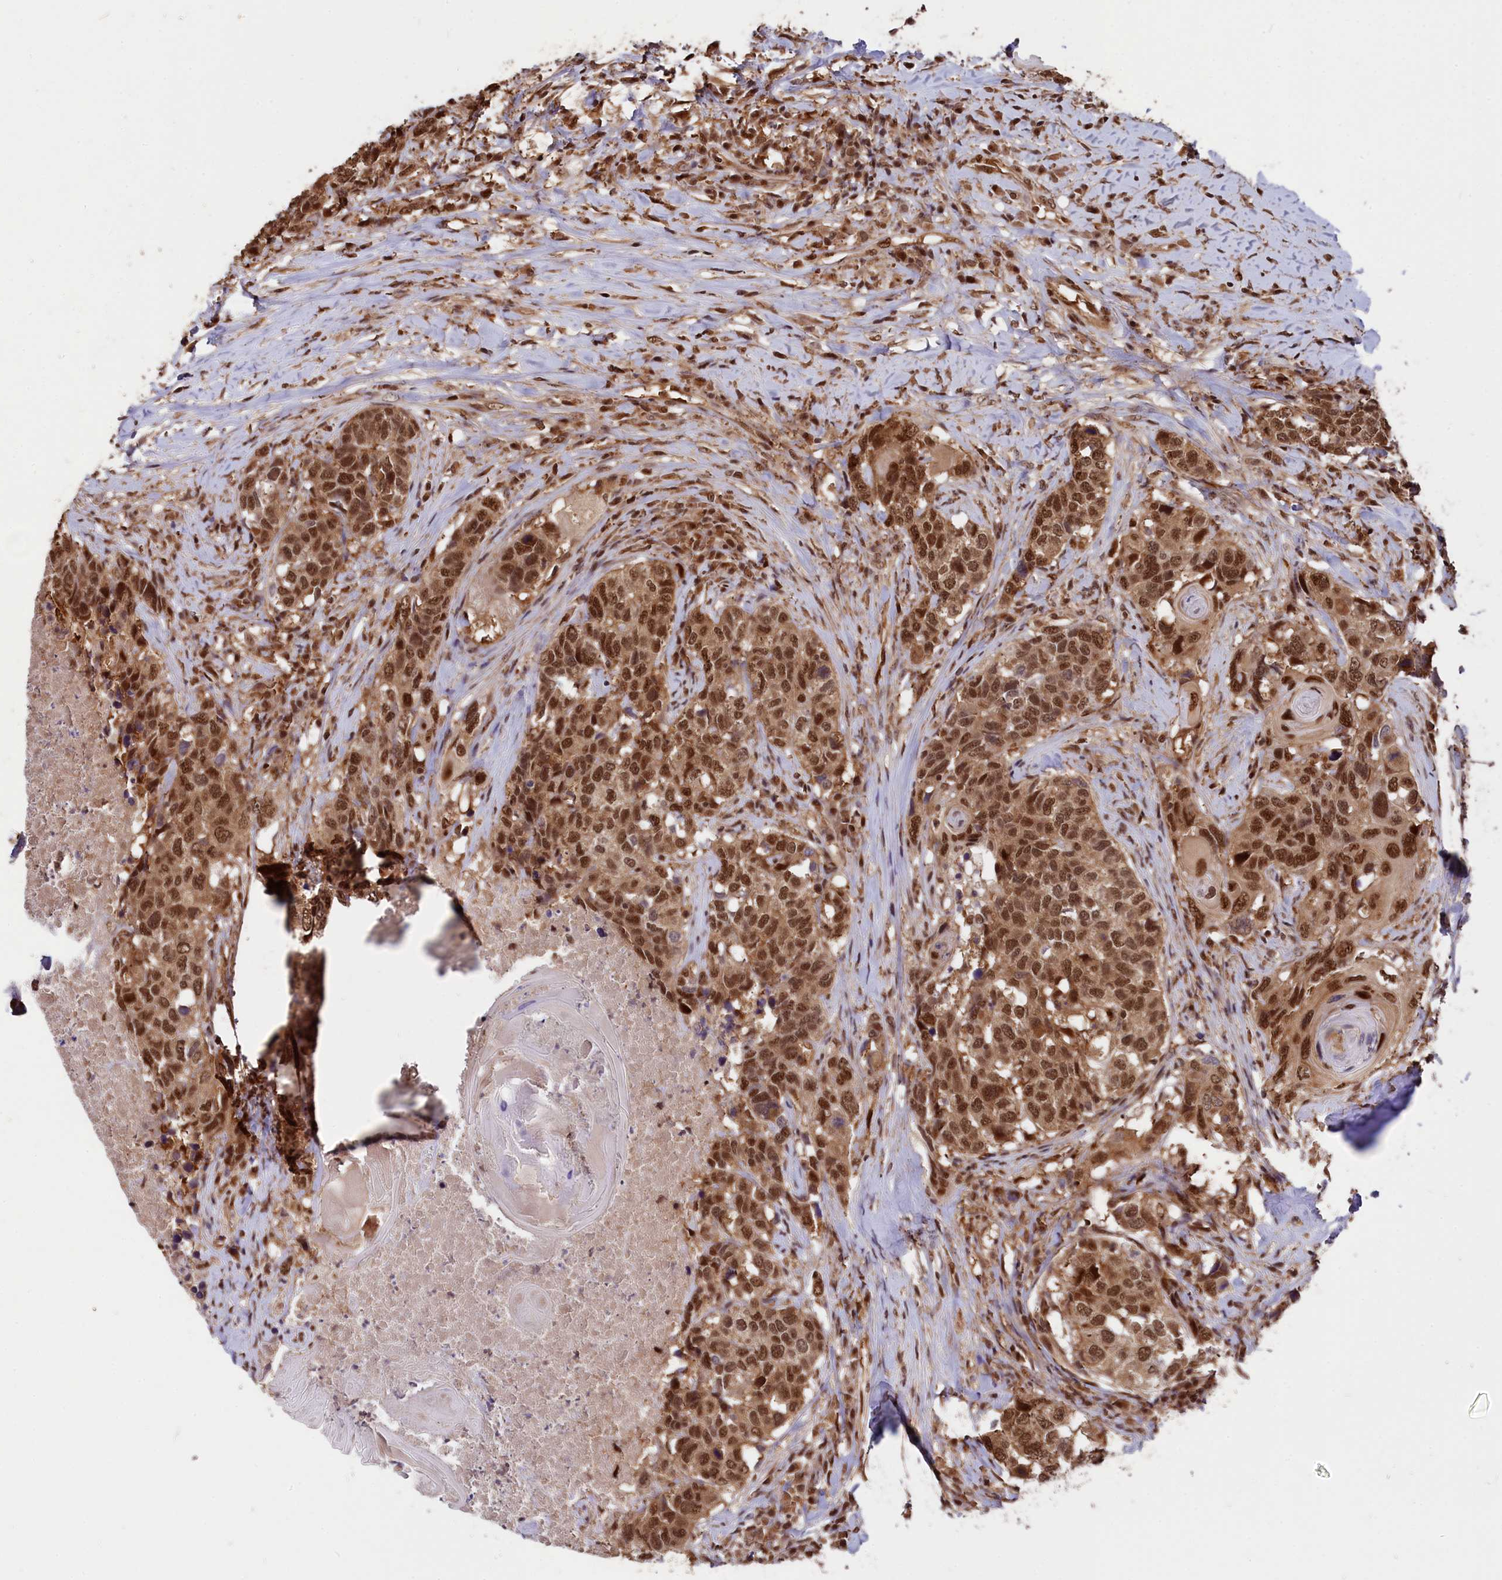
{"staining": {"intensity": "moderate", "quantity": ">75%", "location": "nuclear"}, "tissue": "head and neck cancer", "cell_type": "Tumor cells", "image_type": "cancer", "snomed": [{"axis": "morphology", "description": "Squamous cell carcinoma, NOS"}, {"axis": "topography", "description": "Head-Neck"}], "caption": "Squamous cell carcinoma (head and neck) stained with a brown dye shows moderate nuclear positive expression in about >75% of tumor cells.", "gene": "ADRM1", "patient": {"sex": "male", "age": 66}}